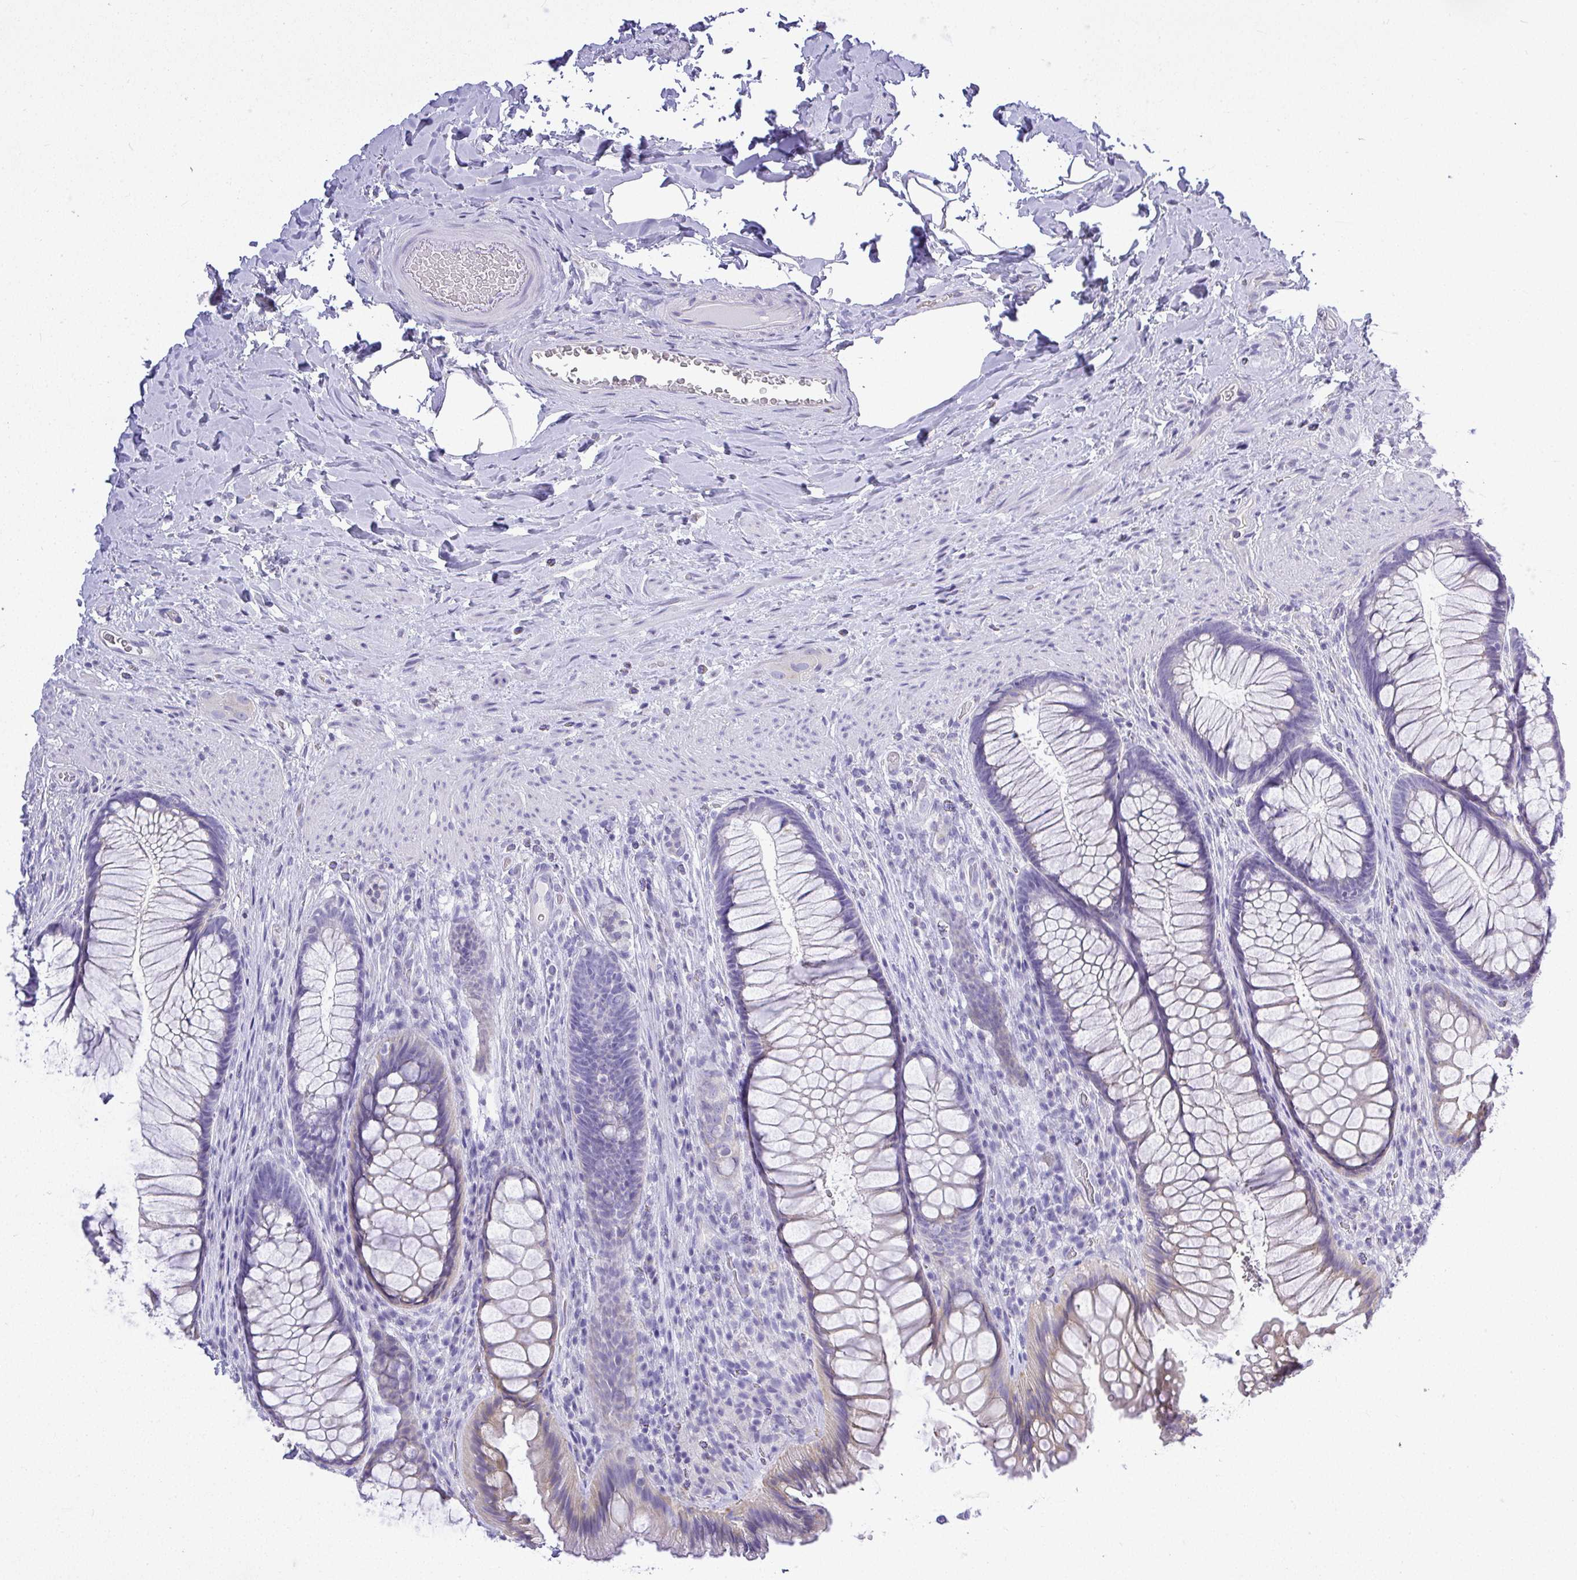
{"staining": {"intensity": "weak", "quantity": "<25%", "location": "cytoplasmic/membranous"}, "tissue": "rectum", "cell_type": "Glandular cells", "image_type": "normal", "snomed": [{"axis": "morphology", "description": "Normal tissue, NOS"}, {"axis": "topography", "description": "Rectum"}], "caption": "DAB immunohistochemical staining of normal rectum shows no significant expression in glandular cells.", "gene": "PLPPR3", "patient": {"sex": "male", "age": 53}}